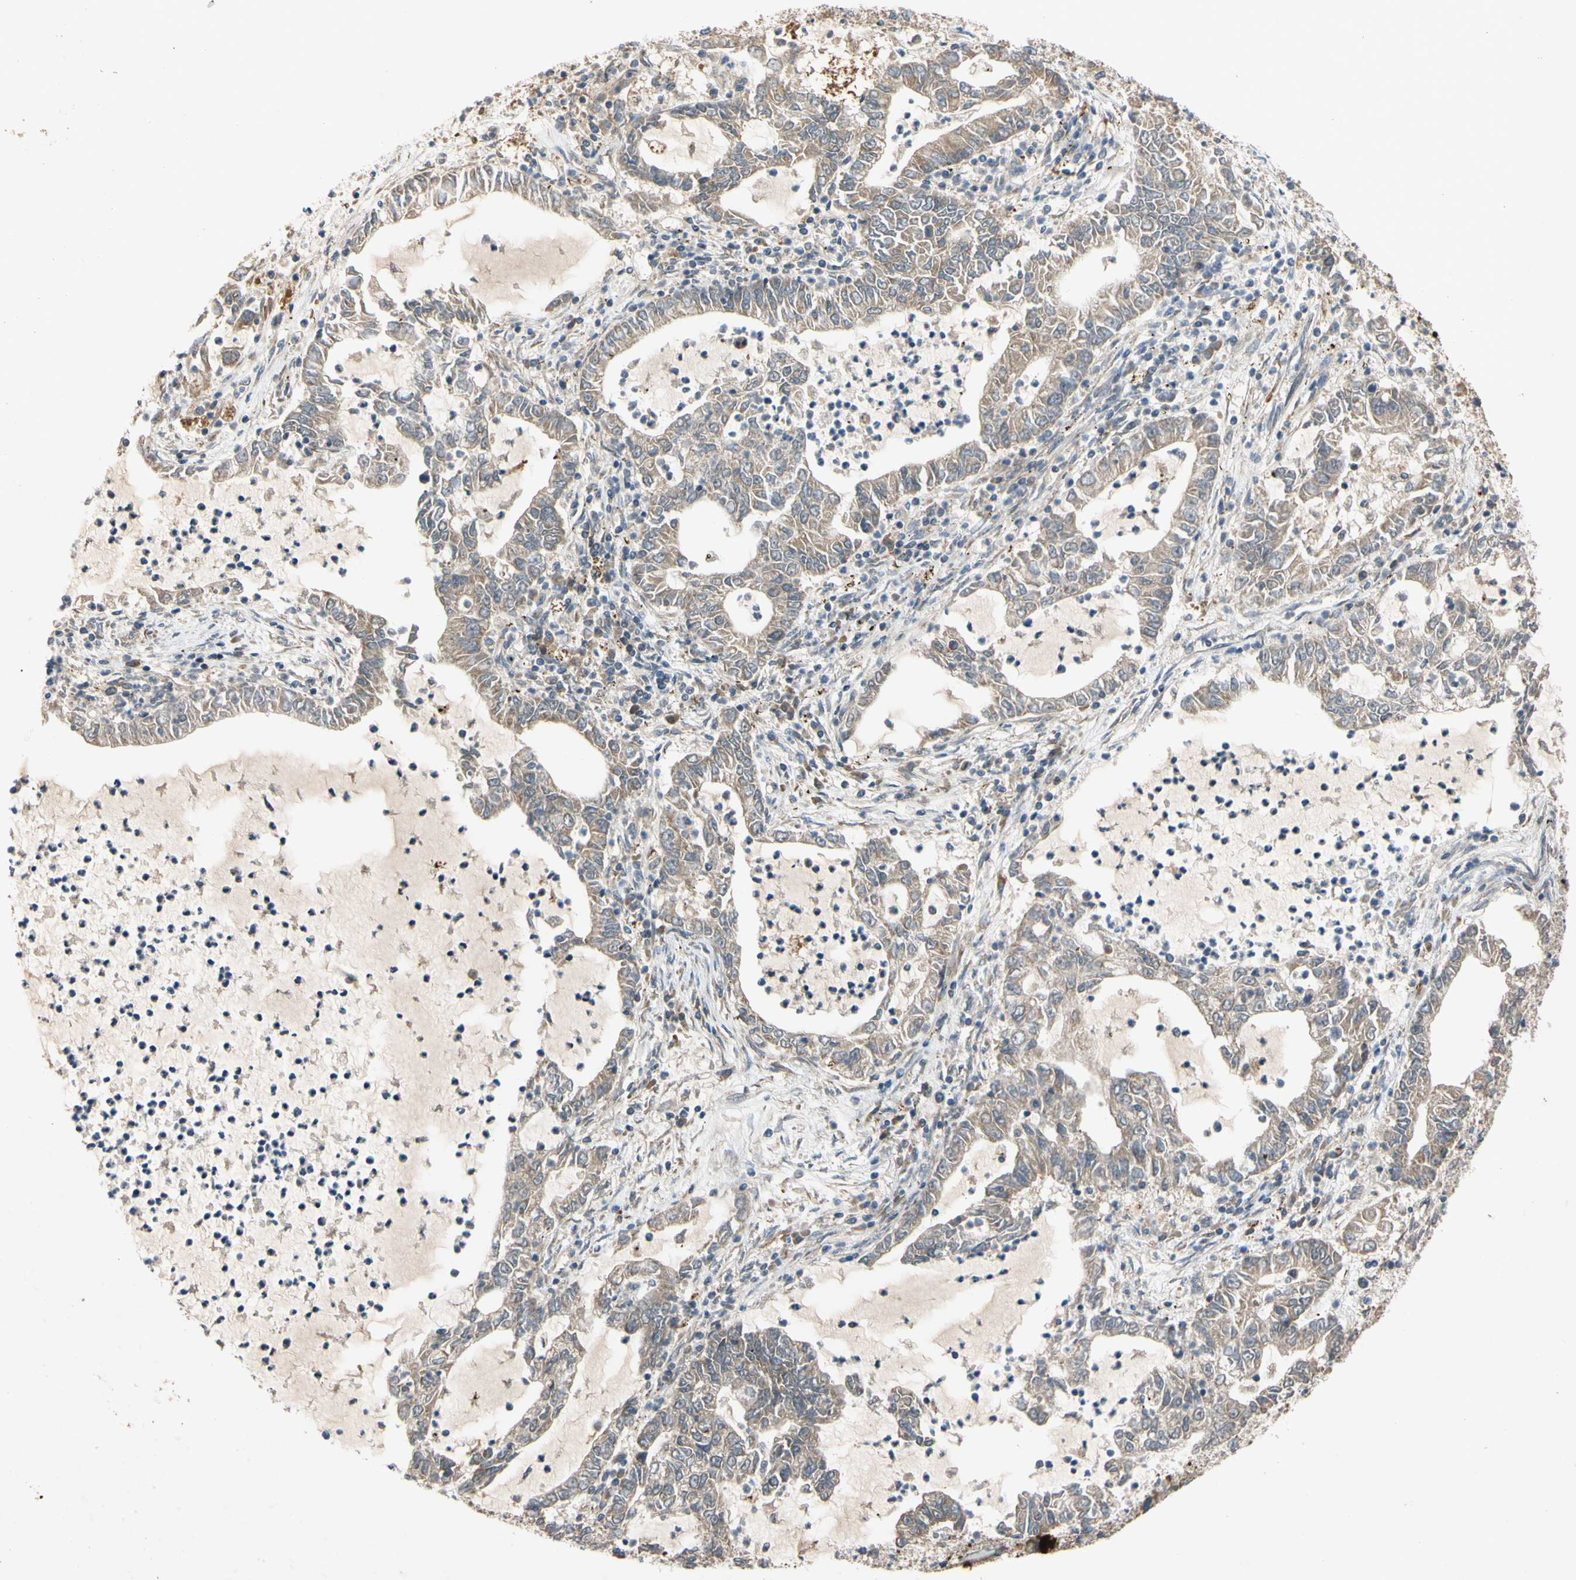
{"staining": {"intensity": "moderate", "quantity": ">75%", "location": "cytoplasmic/membranous"}, "tissue": "lung cancer", "cell_type": "Tumor cells", "image_type": "cancer", "snomed": [{"axis": "morphology", "description": "Adenocarcinoma, NOS"}, {"axis": "topography", "description": "Lung"}], "caption": "Human lung cancer (adenocarcinoma) stained with a brown dye shows moderate cytoplasmic/membranous positive positivity in approximately >75% of tumor cells.", "gene": "MBTPS2", "patient": {"sex": "female", "age": 51}}